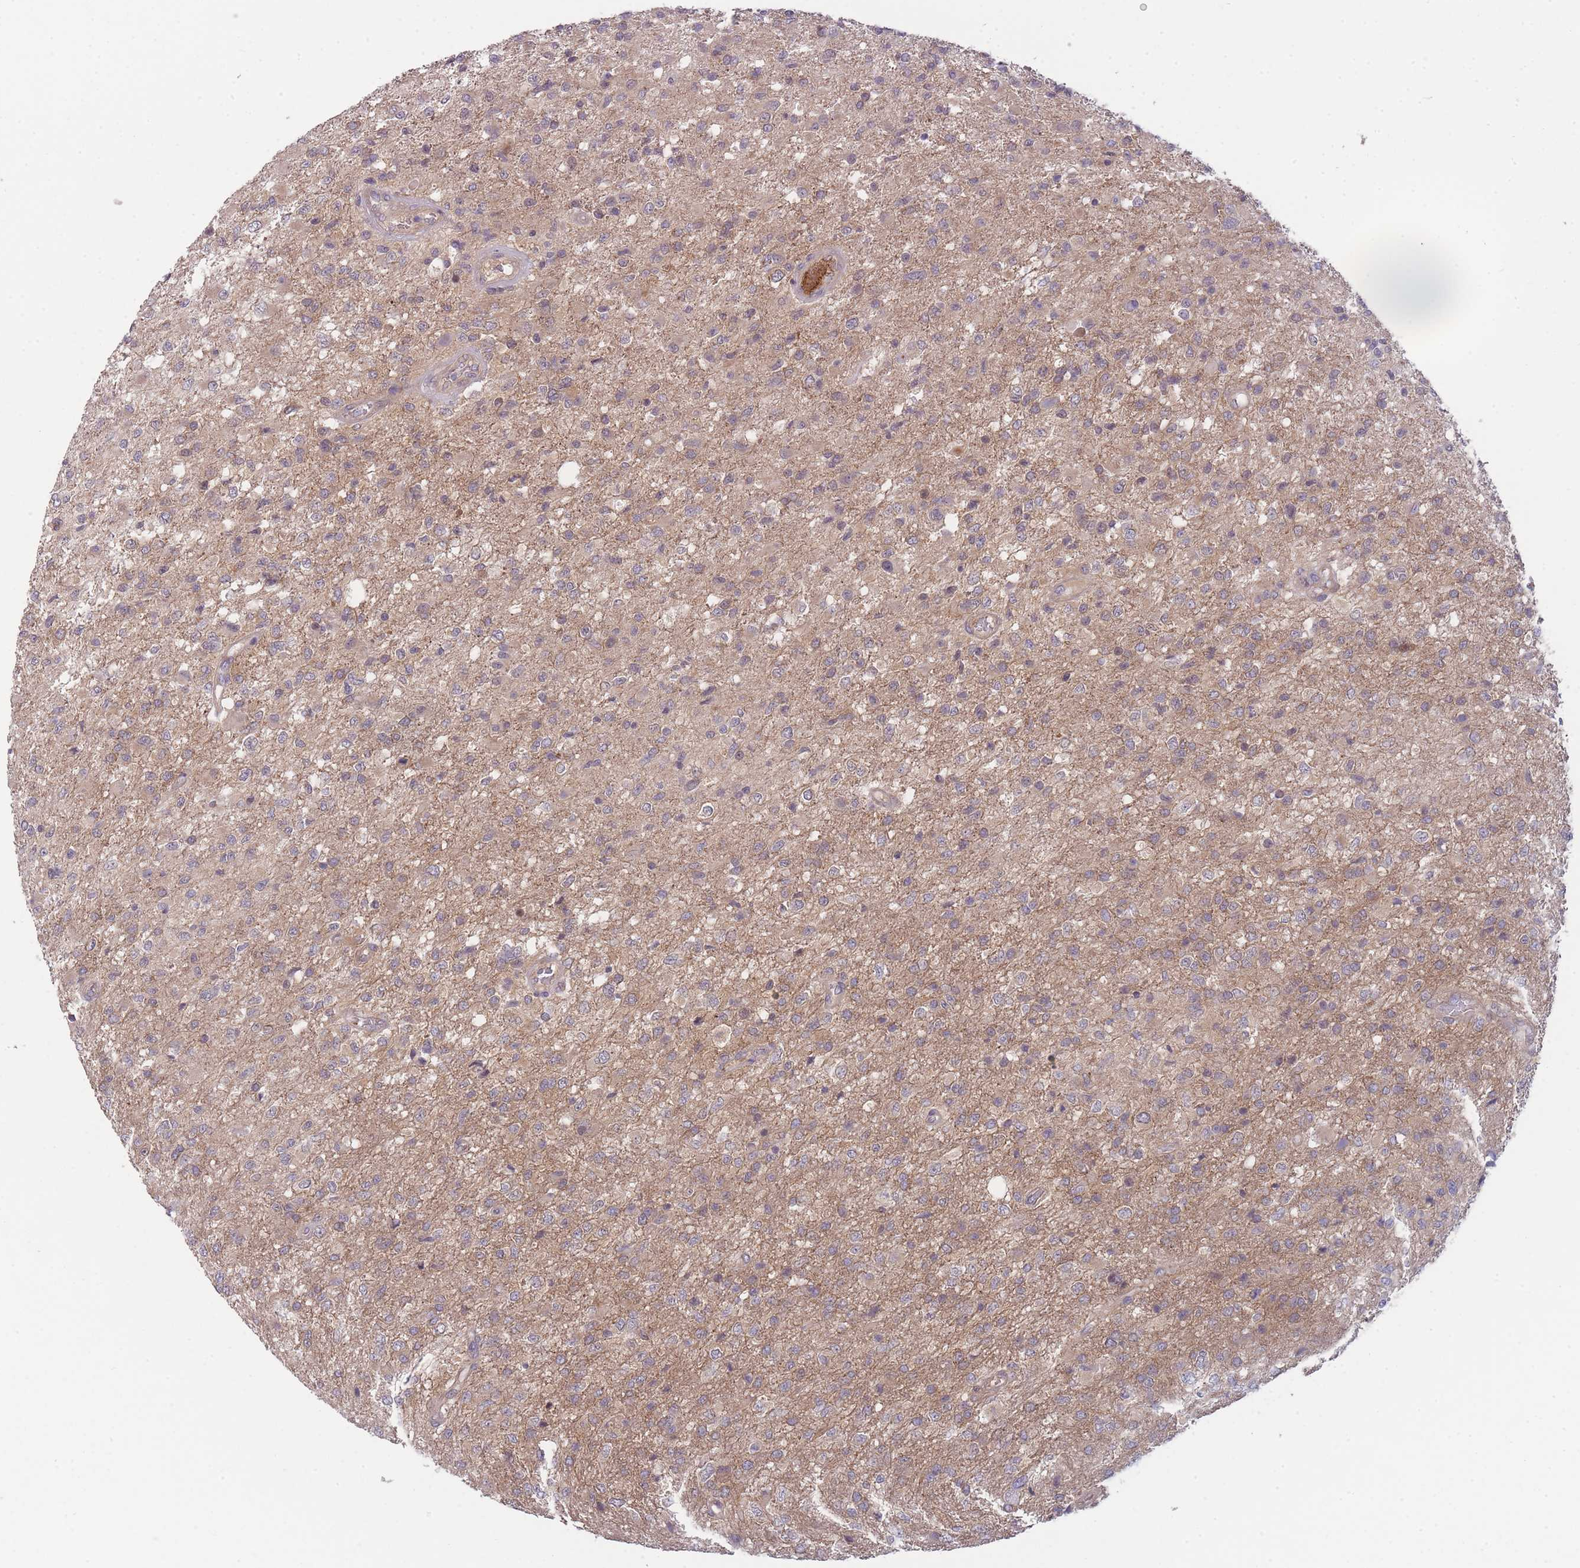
{"staining": {"intensity": "negative", "quantity": "none", "location": "none"}, "tissue": "glioma", "cell_type": "Tumor cells", "image_type": "cancer", "snomed": [{"axis": "morphology", "description": "Glioma, malignant, High grade"}, {"axis": "topography", "description": "Brain"}], "caption": "DAB immunohistochemical staining of glioma shows no significant positivity in tumor cells.", "gene": "PFDN6", "patient": {"sex": "female", "age": 74}}